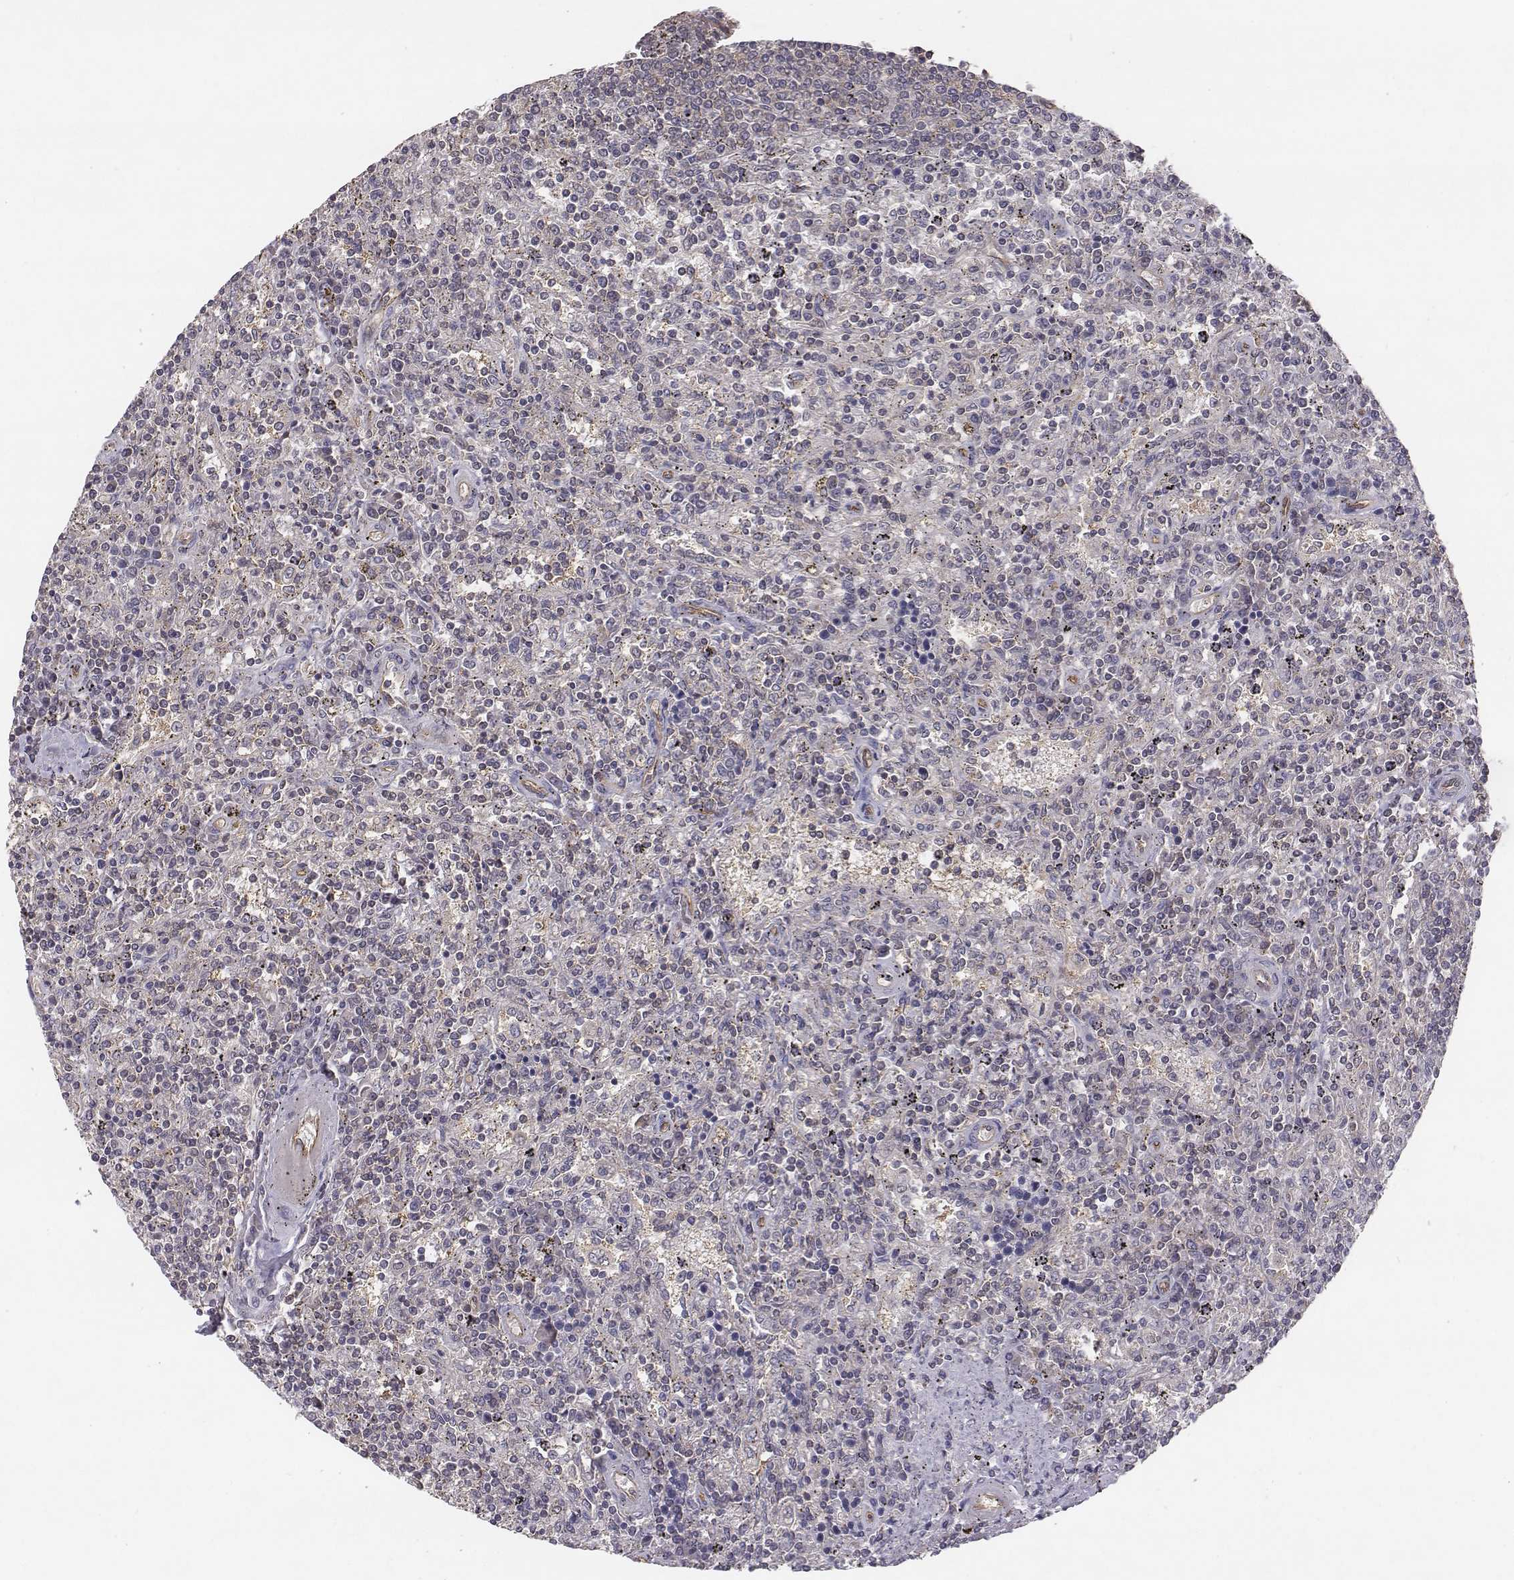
{"staining": {"intensity": "negative", "quantity": "none", "location": "none"}, "tissue": "lymphoma", "cell_type": "Tumor cells", "image_type": "cancer", "snomed": [{"axis": "morphology", "description": "Malignant lymphoma, non-Hodgkin's type, Low grade"}, {"axis": "topography", "description": "Spleen"}], "caption": "This is an IHC image of lymphoma. There is no staining in tumor cells.", "gene": "PTPRG", "patient": {"sex": "male", "age": 62}}